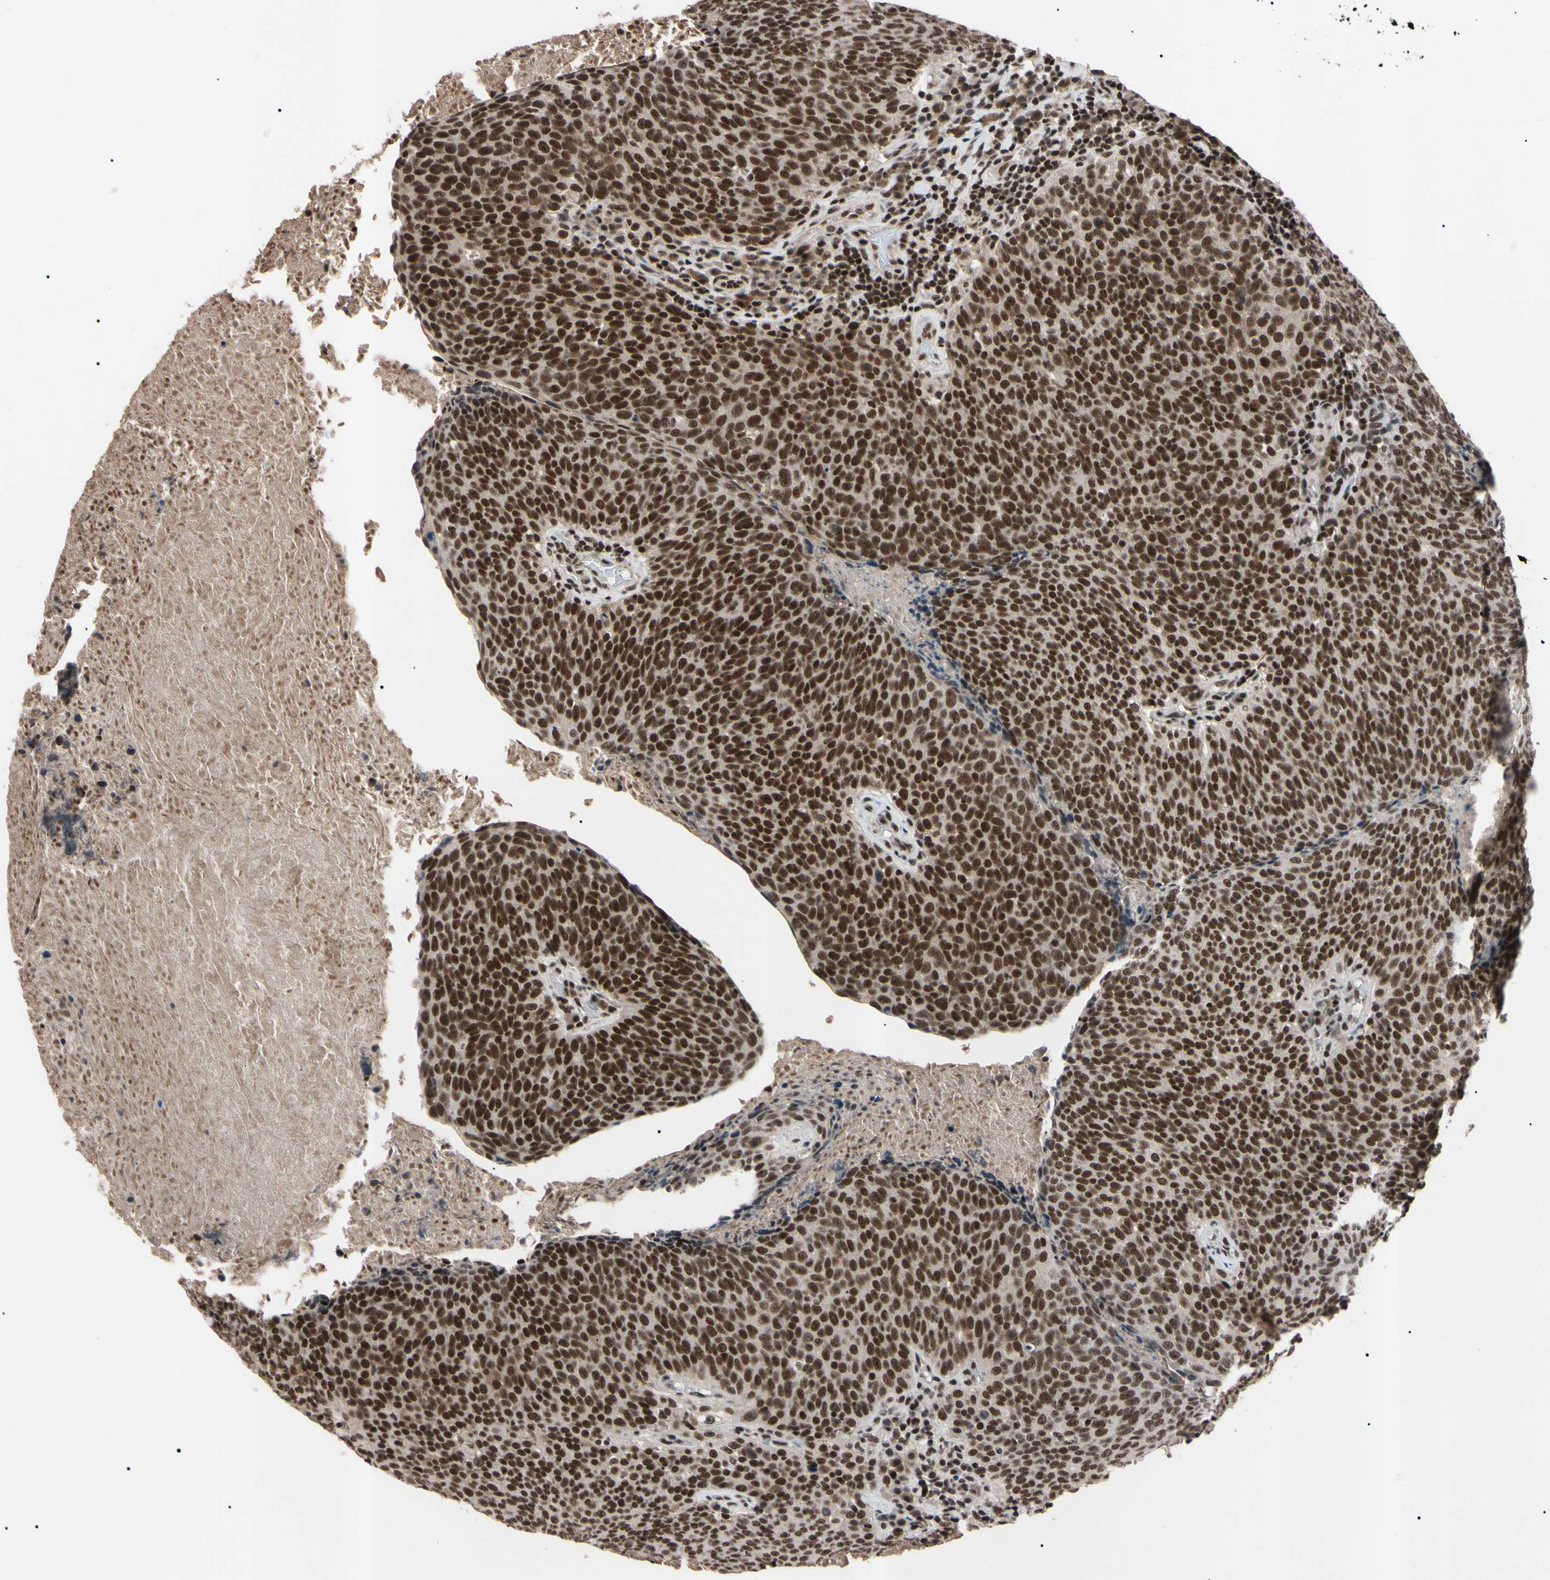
{"staining": {"intensity": "strong", "quantity": "25%-75%", "location": "cytoplasmic/membranous,nuclear"}, "tissue": "head and neck cancer", "cell_type": "Tumor cells", "image_type": "cancer", "snomed": [{"axis": "morphology", "description": "Squamous cell carcinoma, NOS"}, {"axis": "morphology", "description": "Squamous cell carcinoma, metastatic, NOS"}, {"axis": "topography", "description": "Lymph node"}, {"axis": "topography", "description": "Head-Neck"}], "caption": "A high amount of strong cytoplasmic/membranous and nuclear staining is identified in about 25%-75% of tumor cells in squamous cell carcinoma (head and neck) tissue. The protein is stained brown, and the nuclei are stained in blue (DAB IHC with brightfield microscopy, high magnification).", "gene": "YY1", "patient": {"sex": "male", "age": 62}}